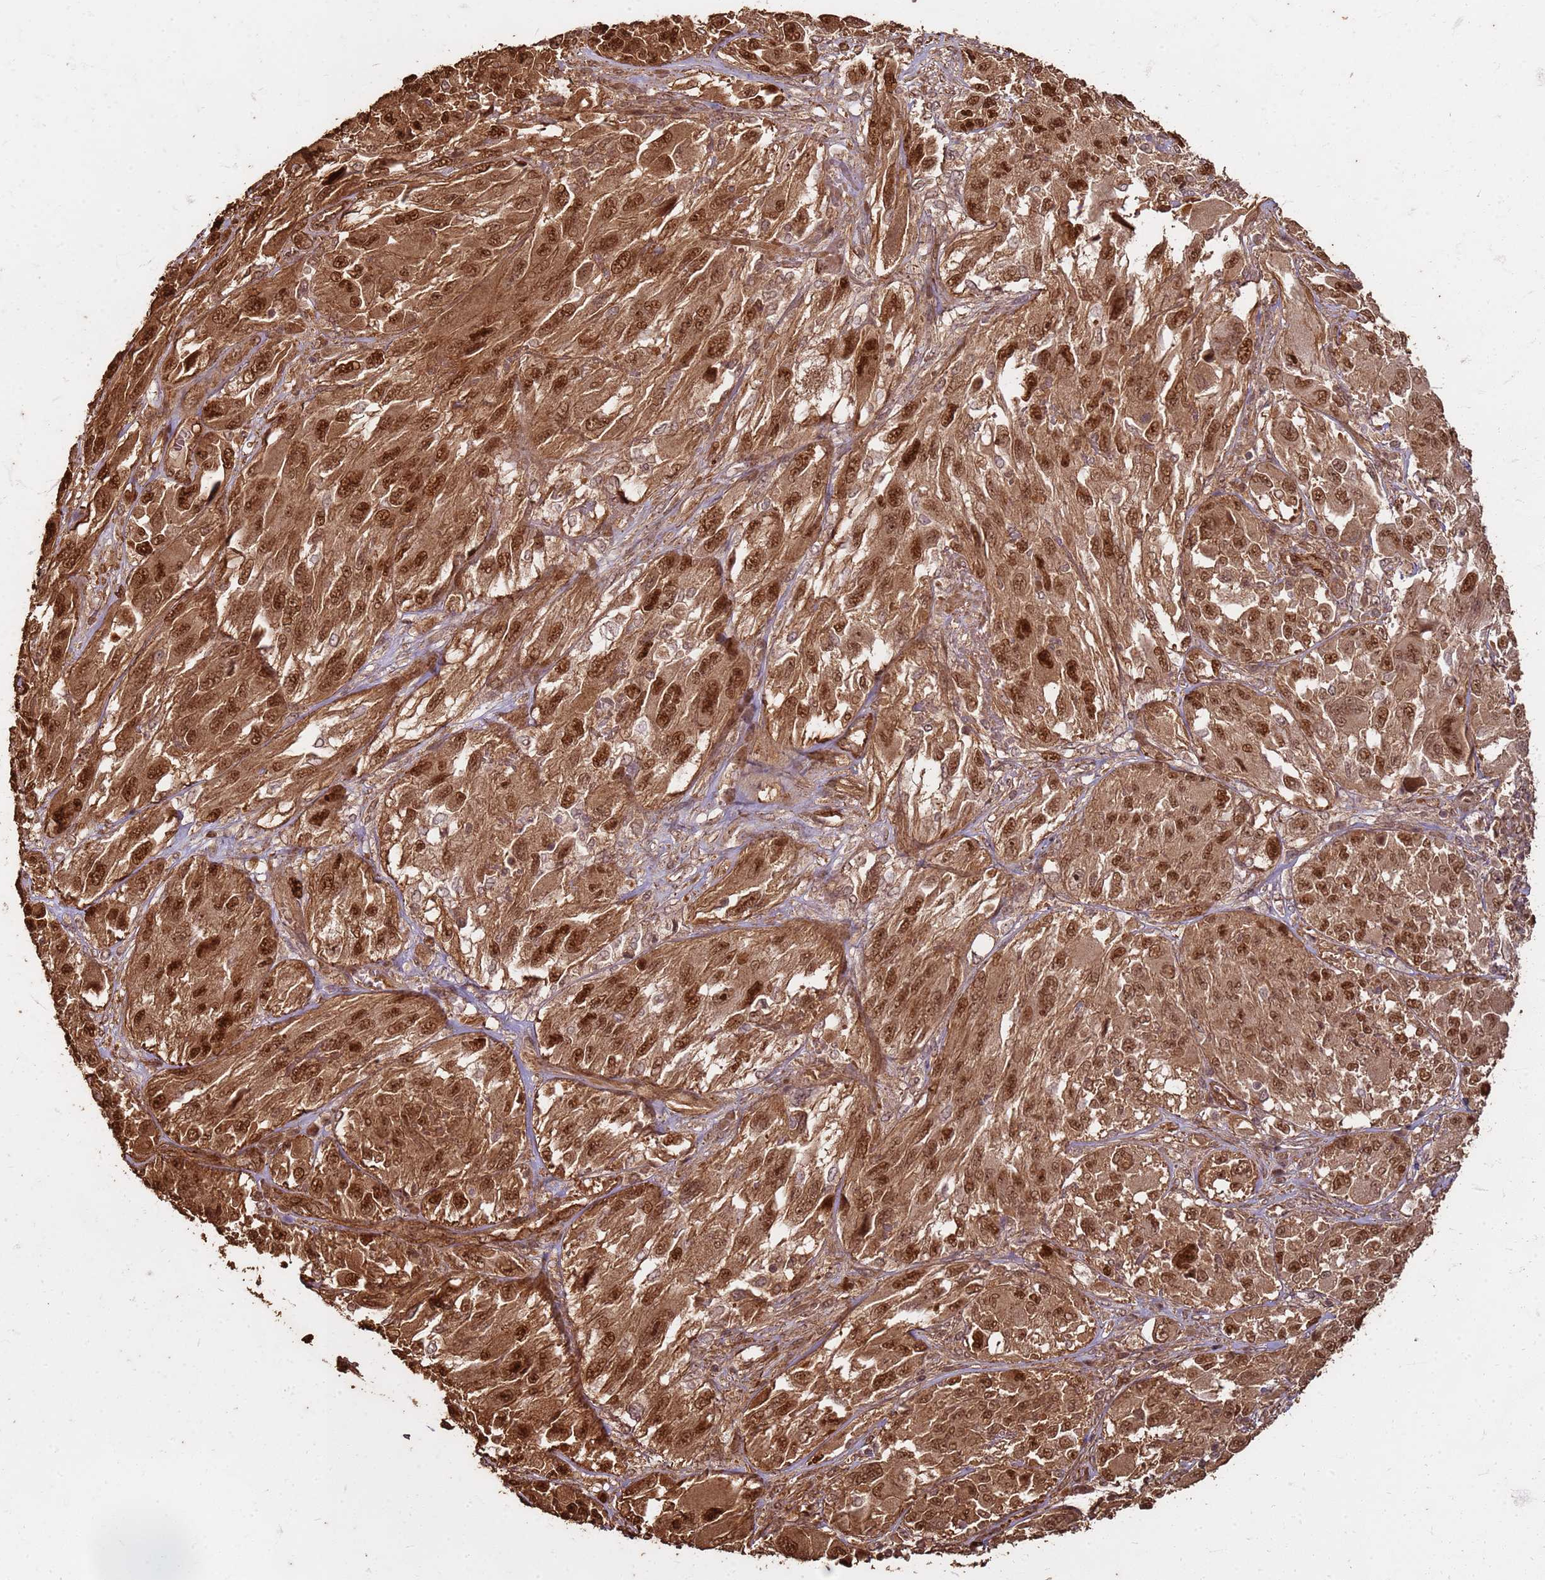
{"staining": {"intensity": "strong", "quantity": ">75%", "location": "cytoplasmic/membranous,nuclear"}, "tissue": "melanoma", "cell_type": "Tumor cells", "image_type": "cancer", "snomed": [{"axis": "morphology", "description": "Malignant melanoma, NOS"}, {"axis": "topography", "description": "Skin"}], "caption": "Immunohistochemistry photomicrograph of human malignant melanoma stained for a protein (brown), which exhibits high levels of strong cytoplasmic/membranous and nuclear positivity in approximately >75% of tumor cells.", "gene": "KIF26A", "patient": {"sex": "female", "age": 91}}